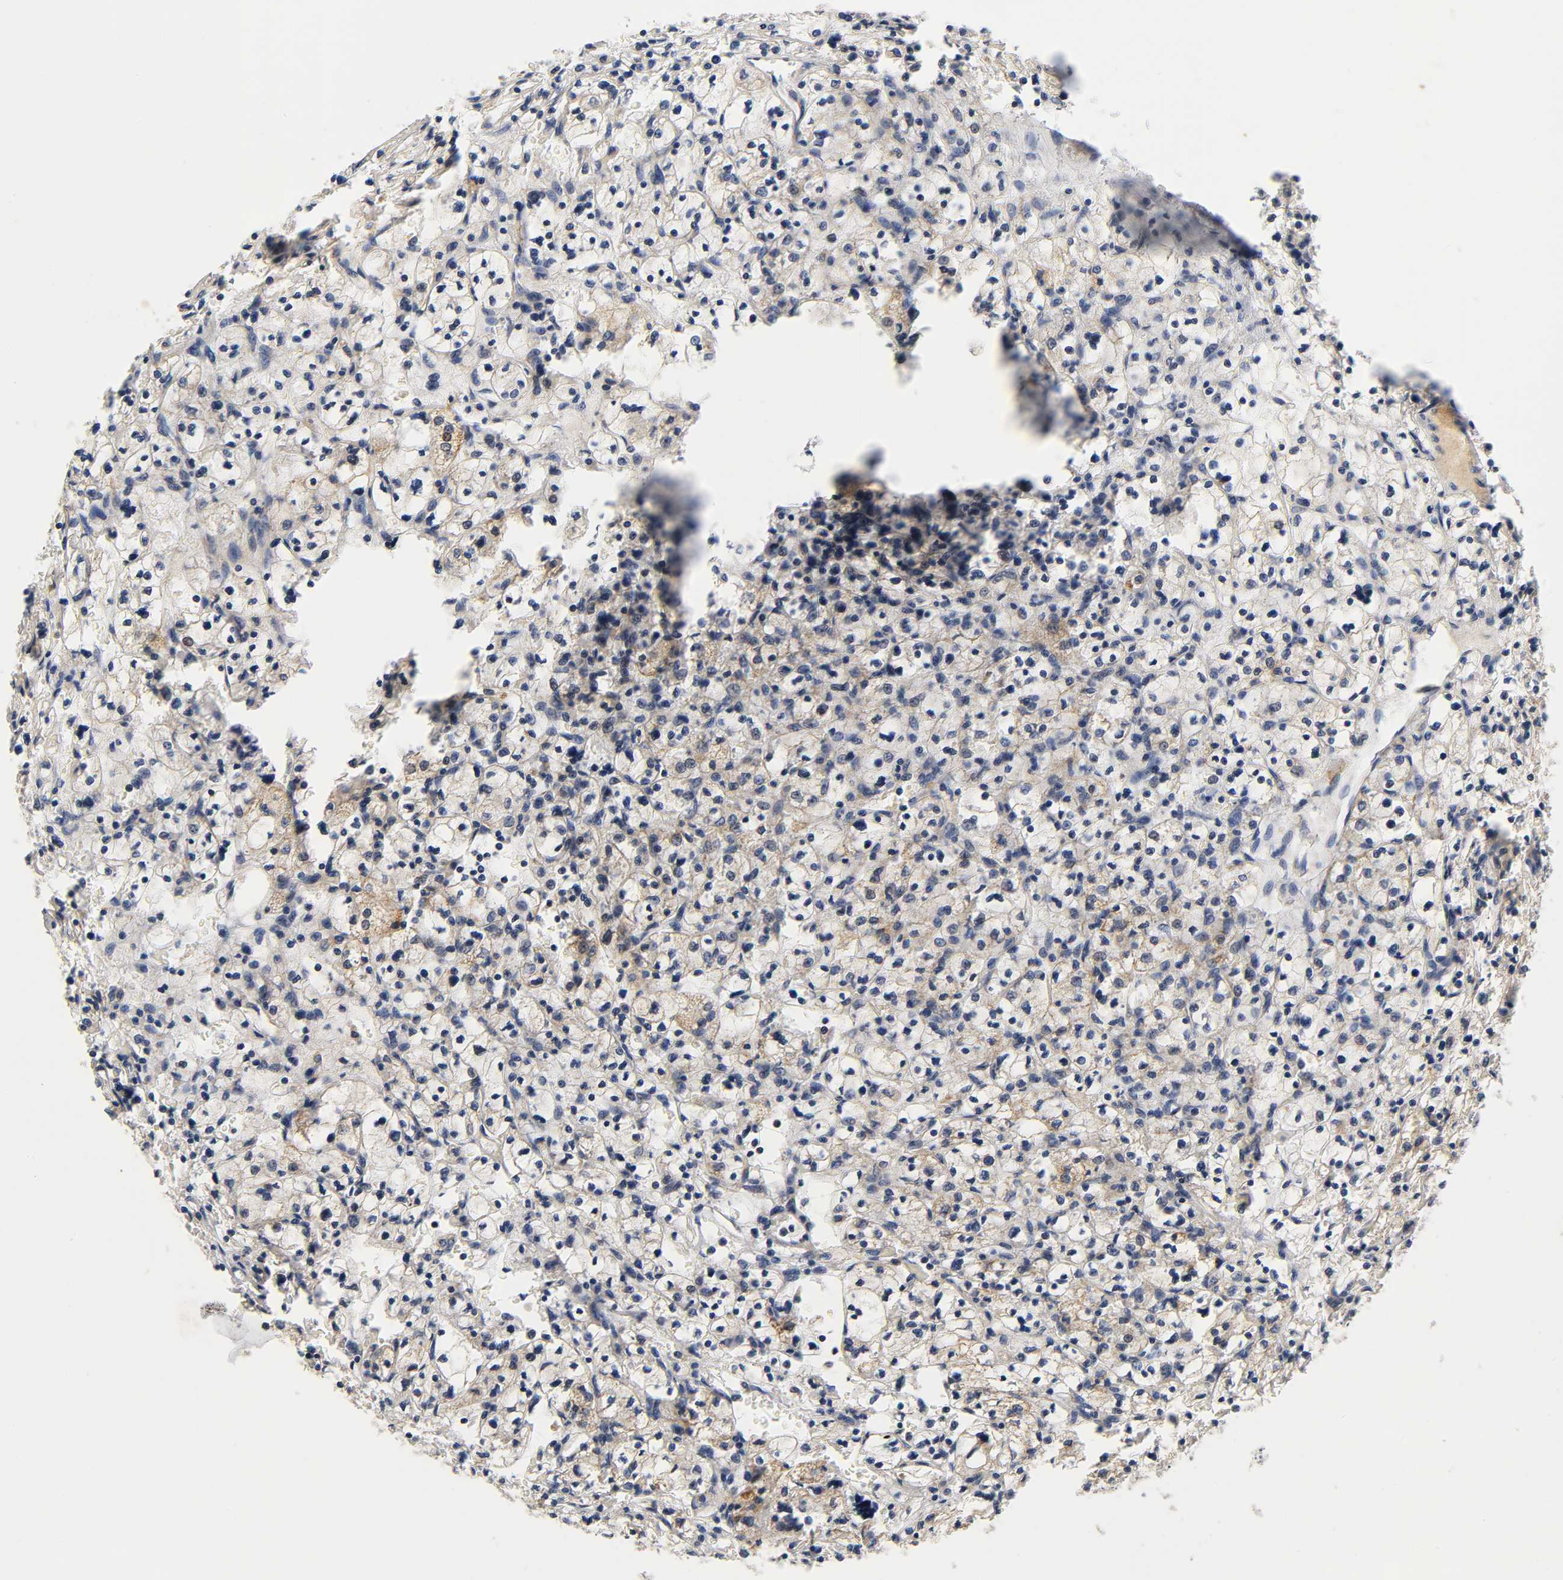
{"staining": {"intensity": "weak", "quantity": ">75%", "location": "cytoplasmic/membranous"}, "tissue": "renal cancer", "cell_type": "Tumor cells", "image_type": "cancer", "snomed": [{"axis": "morphology", "description": "Adenocarcinoma, NOS"}, {"axis": "topography", "description": "Kidney"}], "caption": "Human renal cancer stained with a protein marker reveals weak staining in tumor cells.", "gene": "NRP1", "patient": {"sex": "female", "age": 83}}